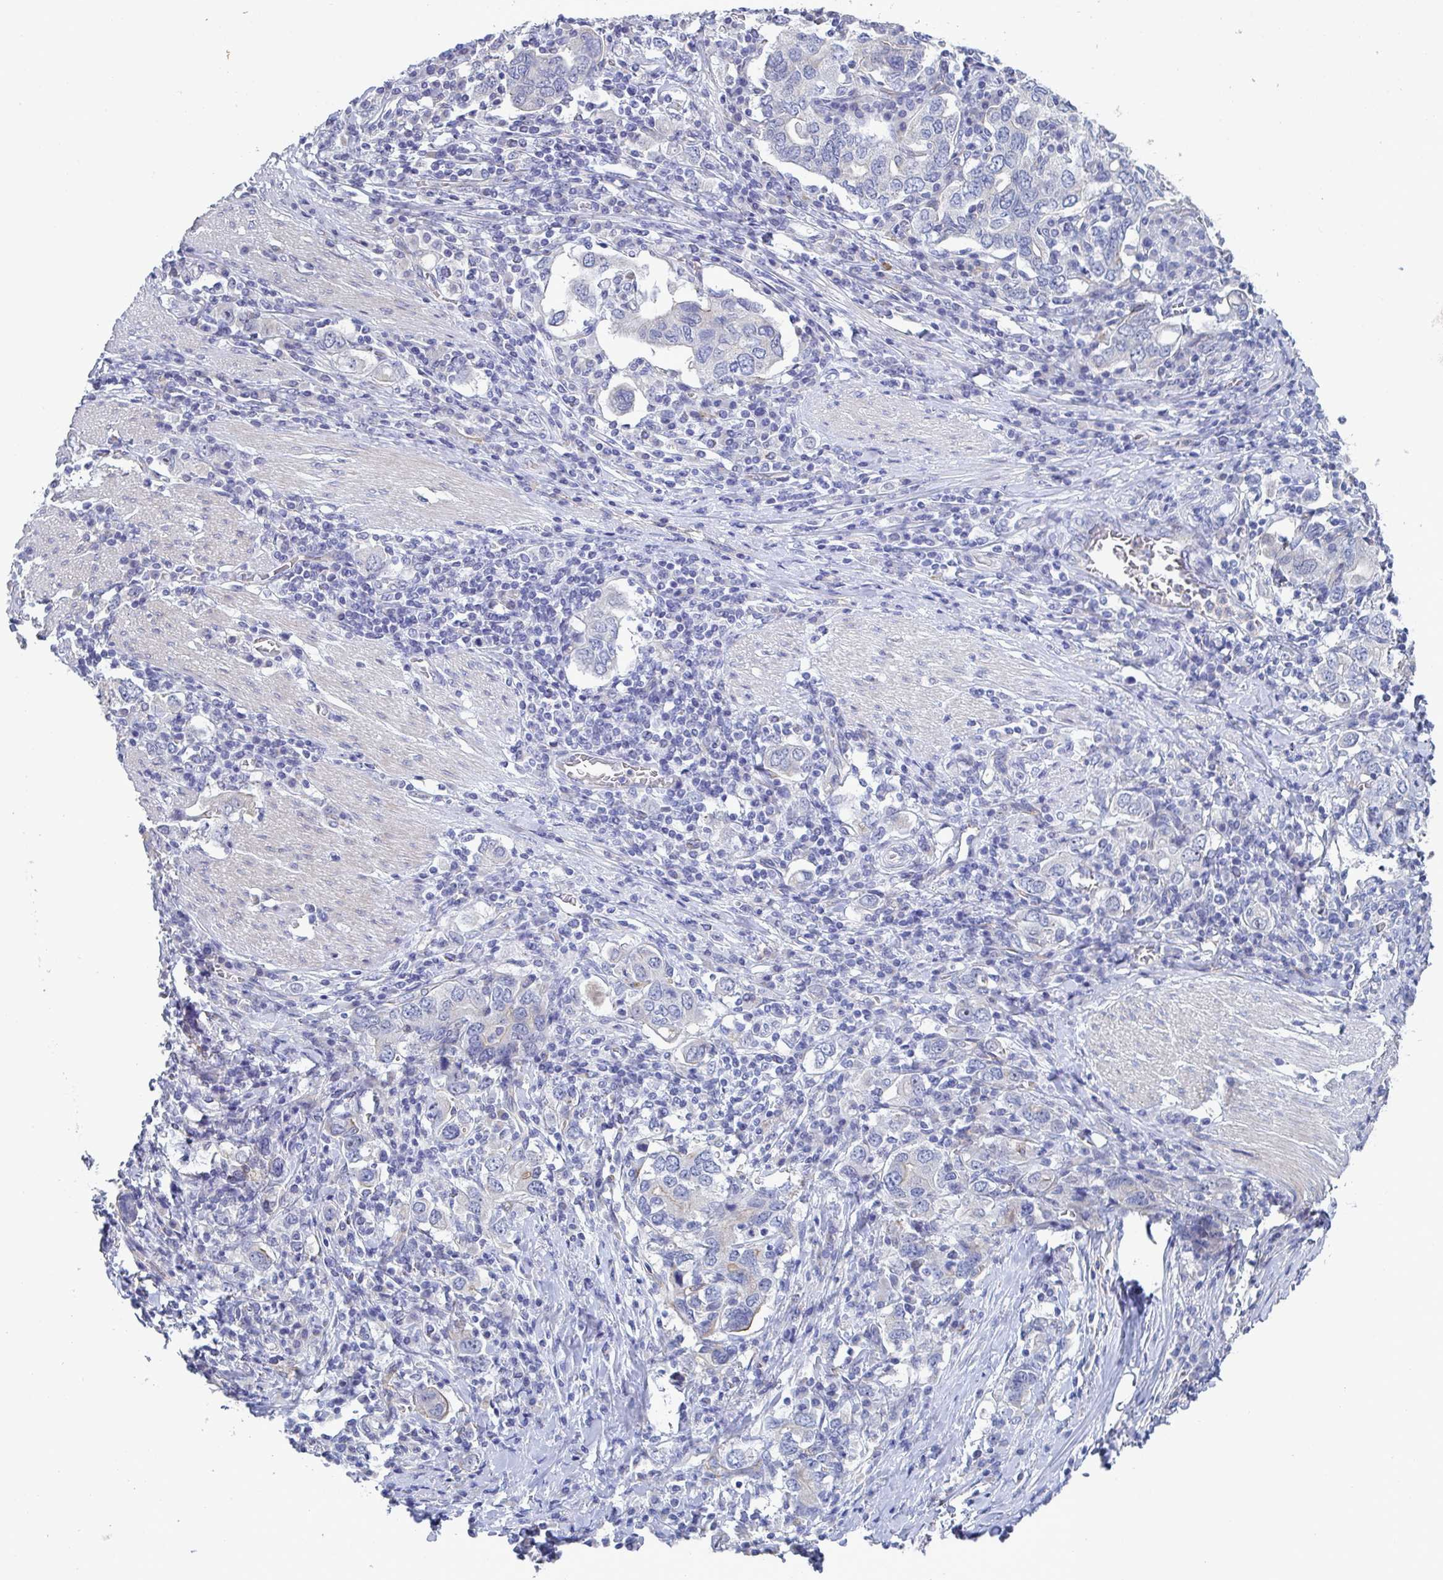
{"staining": {"intensity": "negative", "quantity": "none", "location": "none"}, "tissue": "stomach cancer", "cell_type": "Tumor cells", "image_type": "cancer", "snomed": [{"axis": "morphology", "description": "Adenocarcinoma, NOS"}, {"axis": "topography", "description": "Stomach, upper"}, {"axis": "topography", "description": "Stomach"}], "caption": "The image shows no significant staining in tumor cells of stomach adenocarcinoma. (DAB (3,3'-diaminobenzidine) immunohistochemistry (IHC) visualized using brightfield microscopy, high magnification).", "gene": "ST14", "patient": {"sex": "male", "age": 62}}